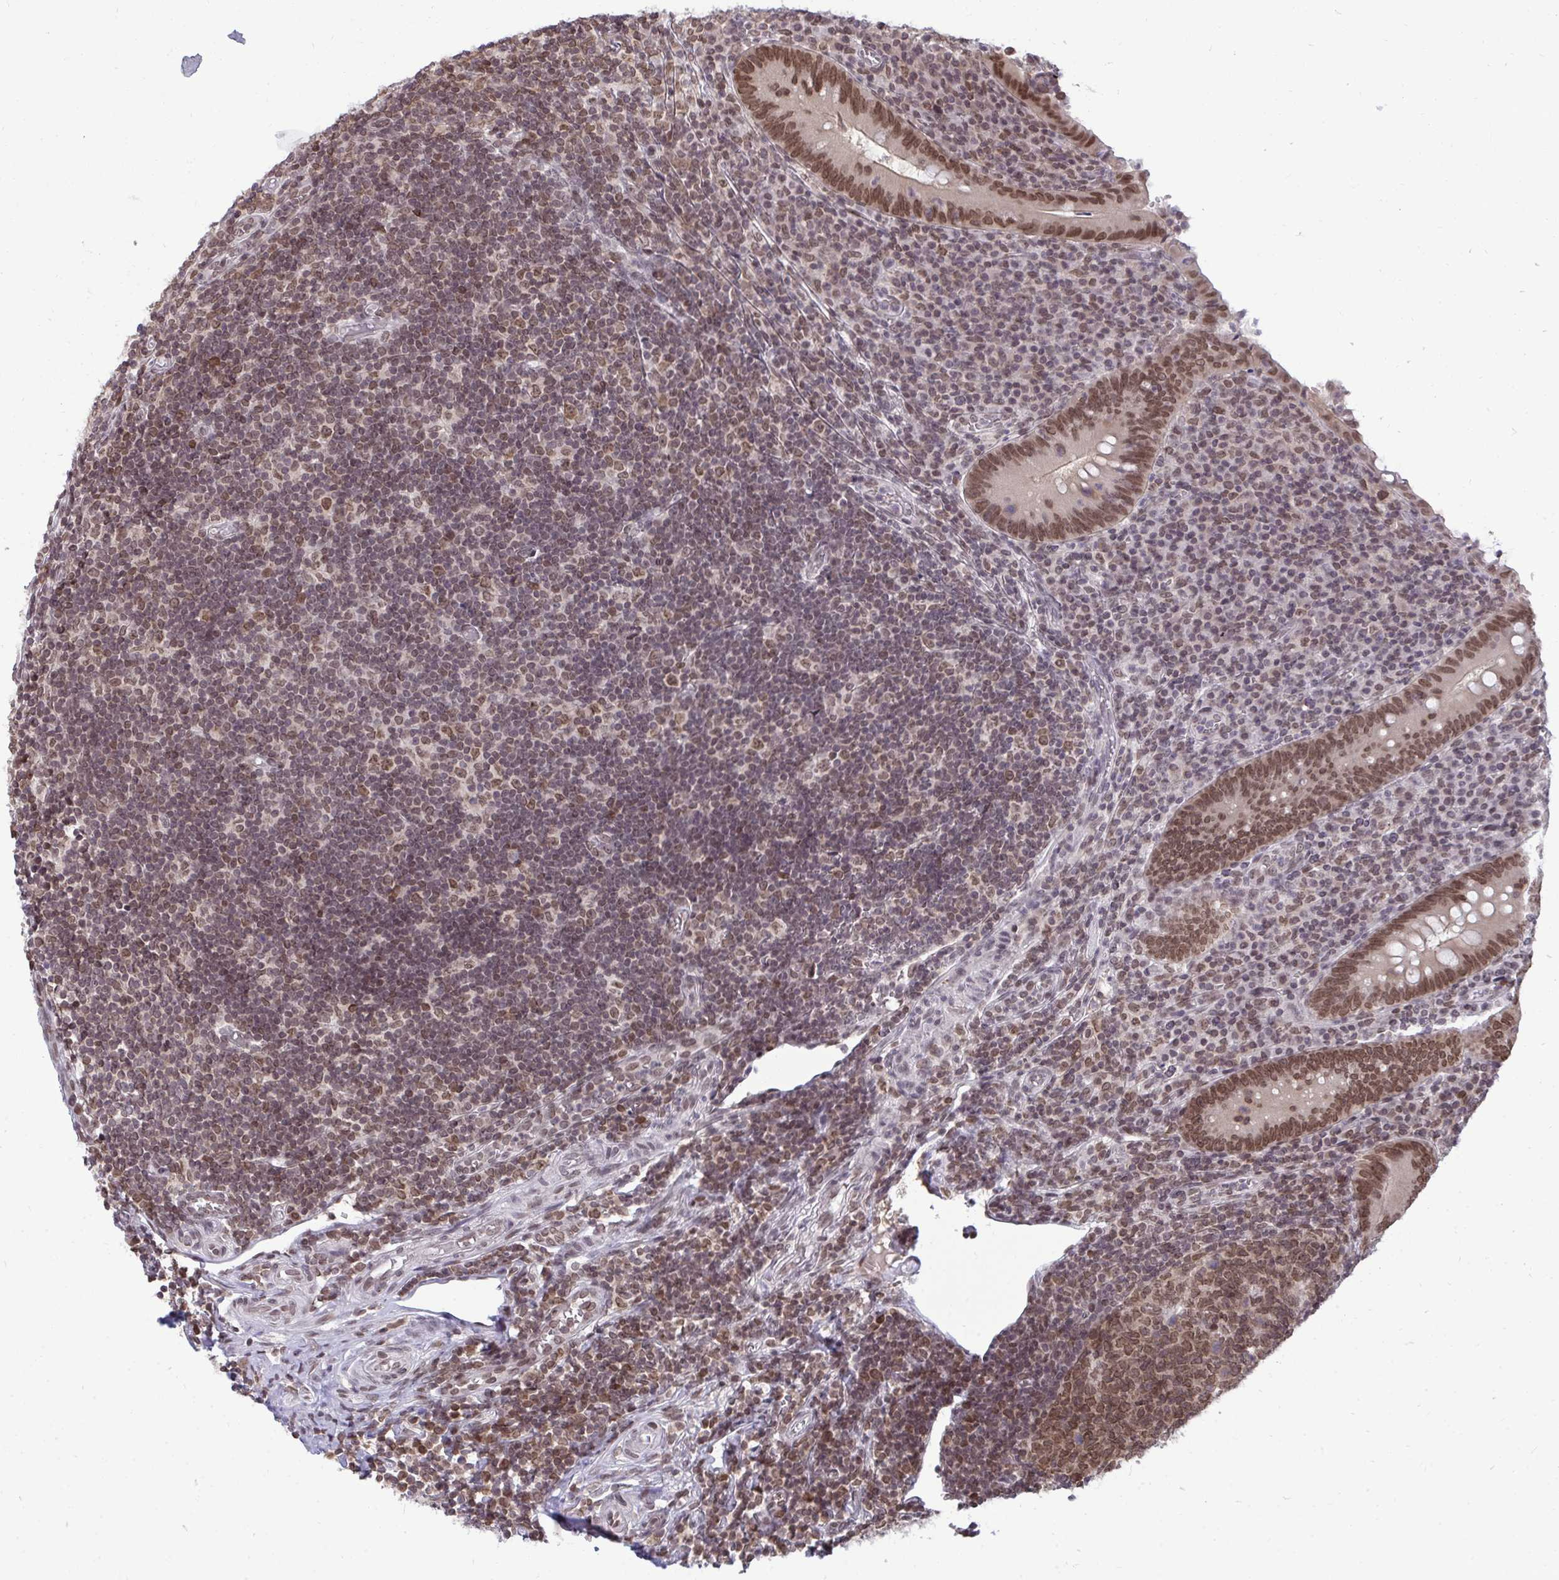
{"staining": {"intensity": "moderate", "quantity": ">75%", "location": "nuclear"}, "tissue": "appendix", "cell_type": "Glandular cells", "image_type": "normal", "snomed": [{"axis": "morphology", "description": "Normal tissue, NOS"}, {"axis": "topography", "description": "Appendix"}], "caption": "Protein expression analysis of normal appendix exhibits moderate nuclear staining in approximately >75% of glandular cells. (DAB (3,3'-diaminobenzidine) IHC with brightfield microscopy, high magnification).", "gene": "JPT1", "patient": {"sex": "male", "age": 18}}